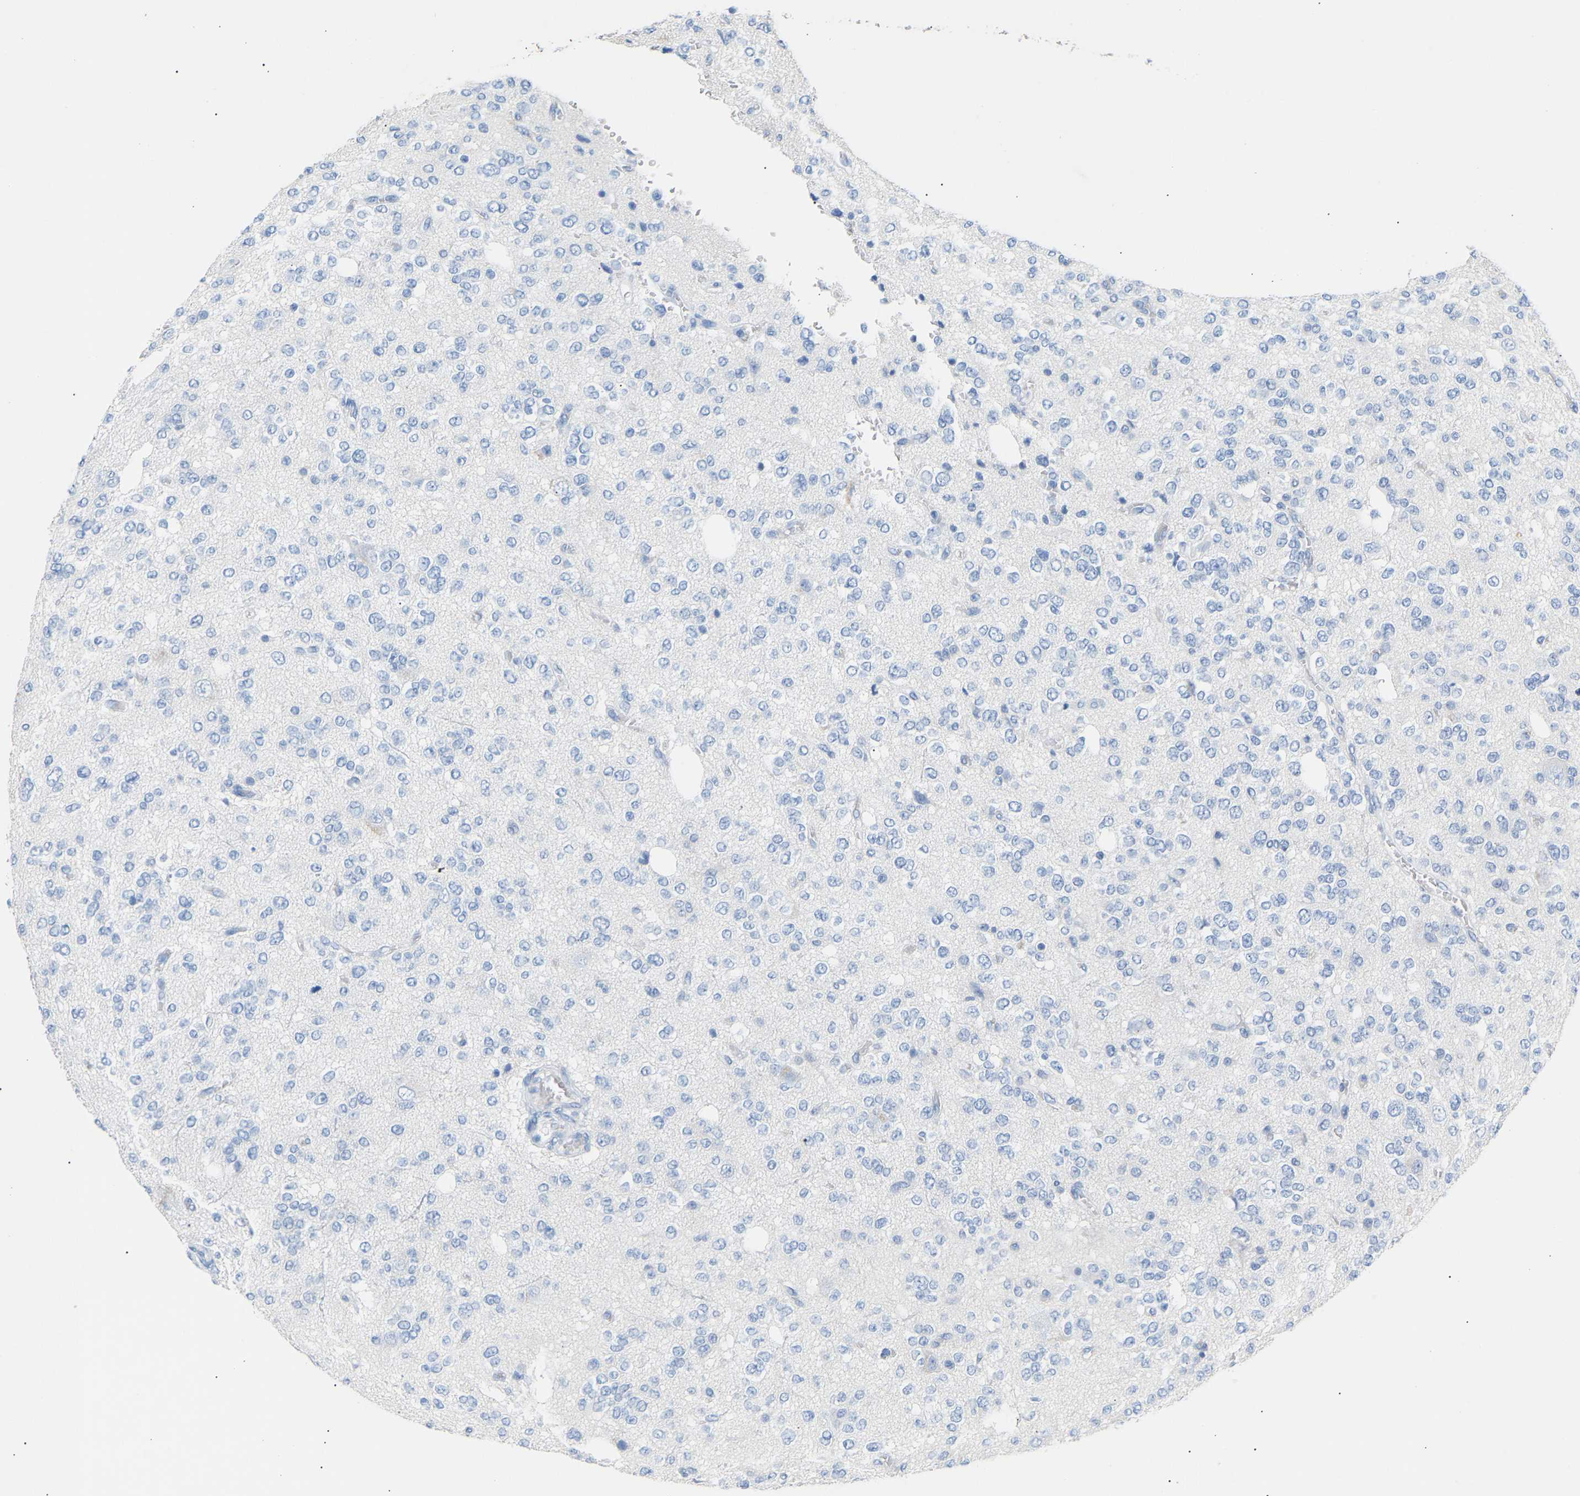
{"staining": {"intensity": "negative", "quantity": "none", "location": "none"}, "tissue": "glioma", "cell_type": "Tumor cells", "image_type": "cancer", "snomed": [{"axis": "morphology", "description": "Glioma, malignant, Low grade"}, {"axis": "topography", "description": "Brain"}], "caption": "High power microscopy image of an IHC image of glioma, revealing no significant expression in tumor cells.", "gene": "PEX1", "patient": {"sex": "male", "age": 38}}